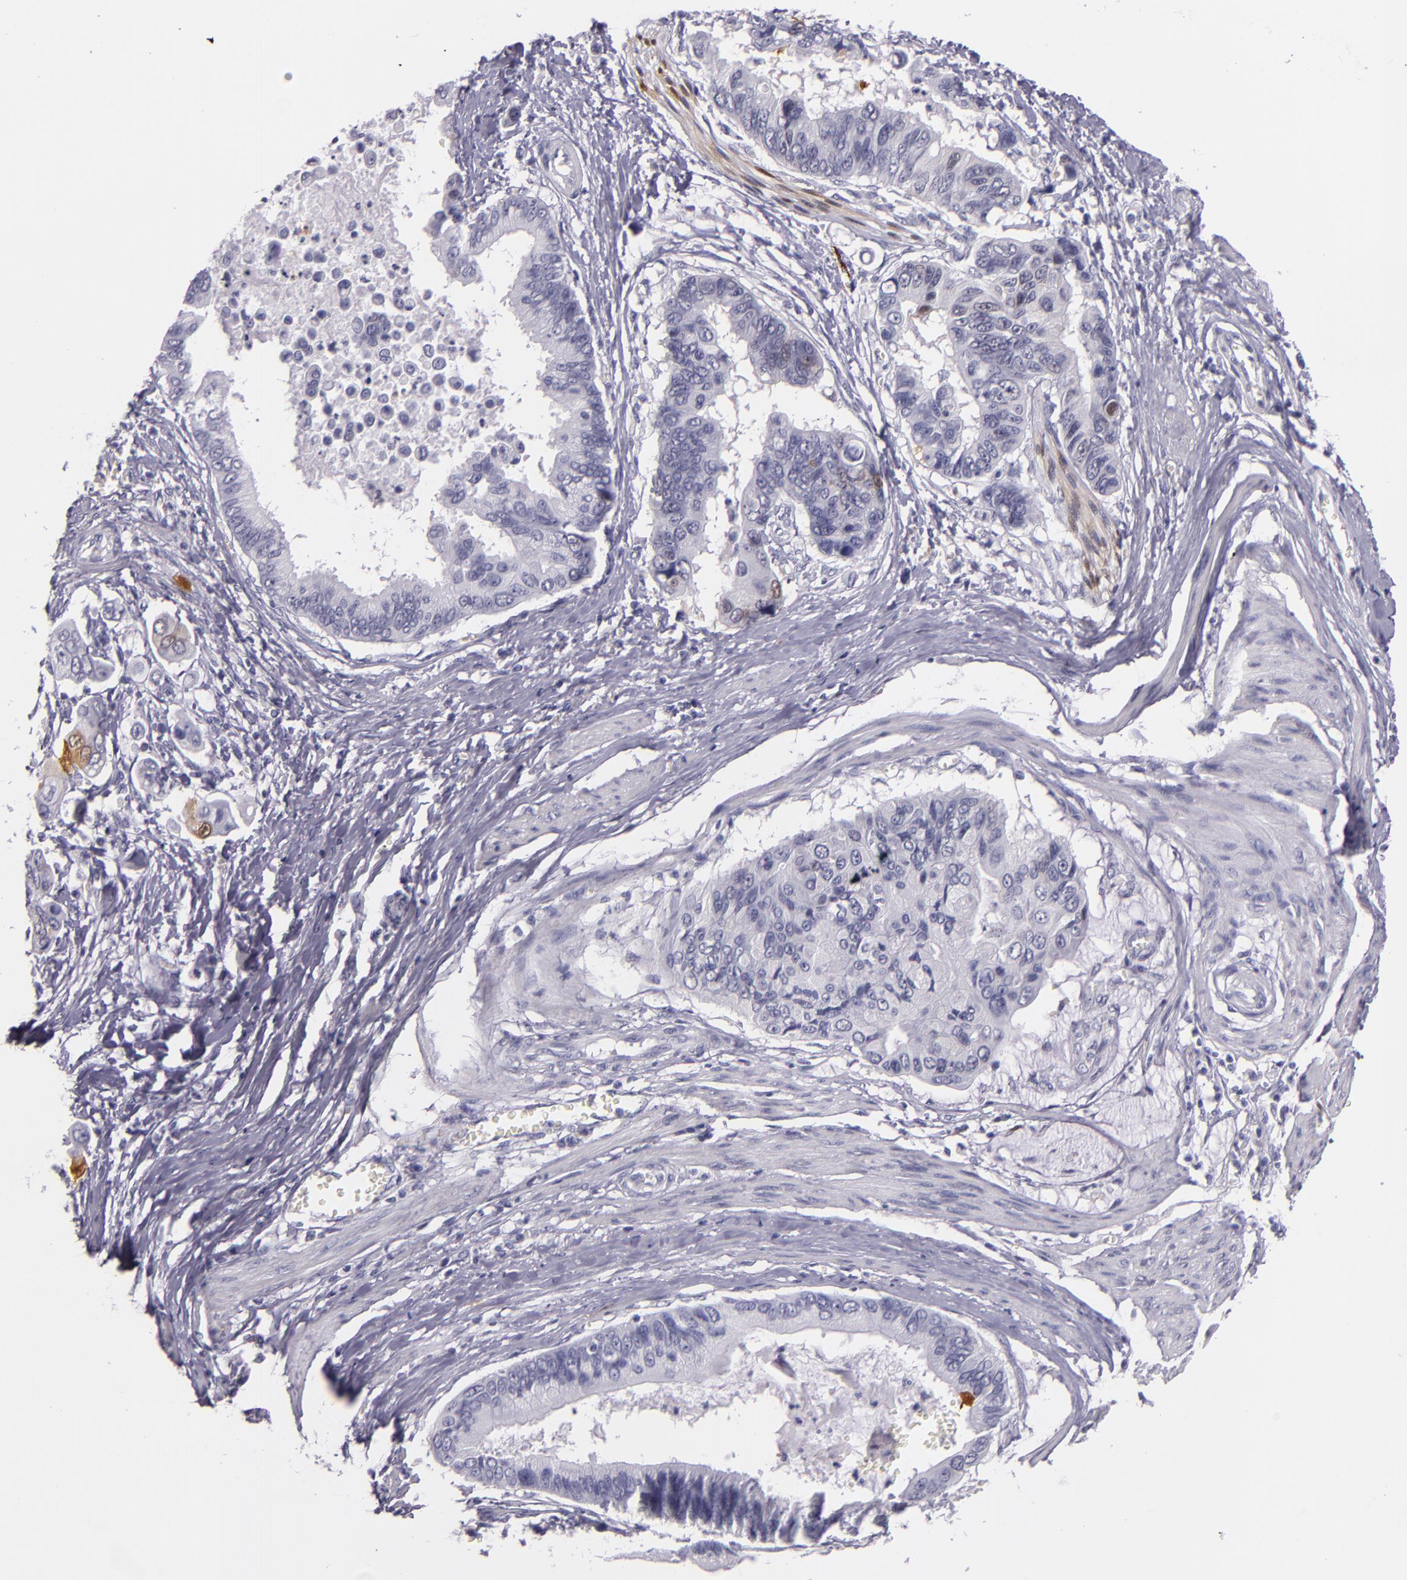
{"staining": {"intensity": "negative", "quantity": "none", "location": "none"}, "tissue": "stomach cancer", "cell_type": "Tumor cells", "image_type": "cancer", "snomed": [{"axis": "morphology", "description": "Adenocarcinoma, NOS"}, {"axis": "topography", "description": "Stomach, upper"}], "caption": "IHC of human stomach cancer (adenocarcinoma) reveals no positivity in tumor cells.", "gene": "MT1A", "patient": {"sex": "male", "age": 80}}